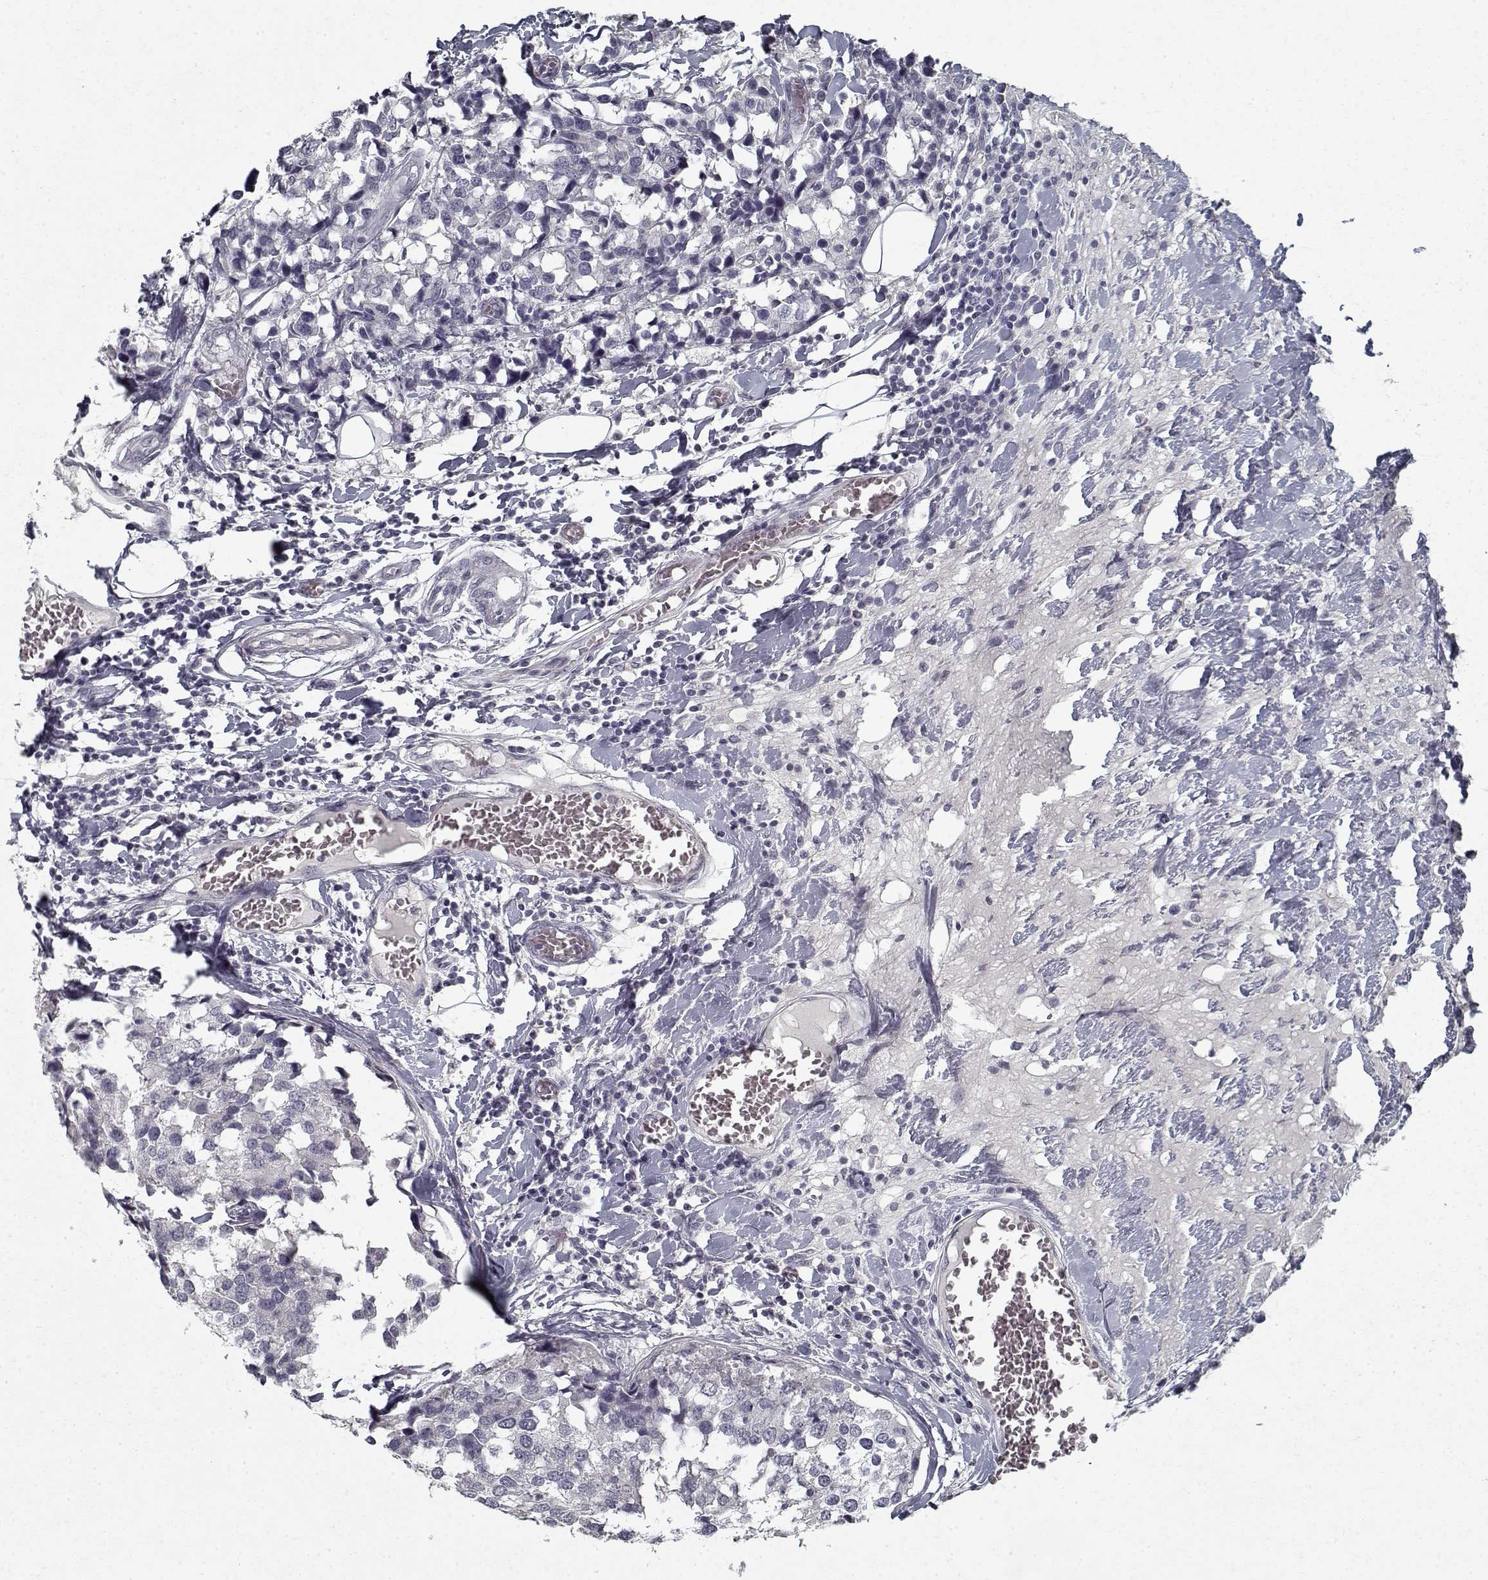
{"staining": {"intensity": "negative", "quantity": "none", "location": "none"}, "tissue": "breast cancer", "cell_type": "Tumor cells", "image_type": "cancer", "snomed": [{"axis": "morphology", "description": "Lobular carcinoma"}, {"axis": "topography", "description": "Breast"}], "caption": "There is no significant staining in tumor cells of lobular carcinoma (breast).", "gene": "GAD2", "patient": {"sex": "female", "age": 59}}